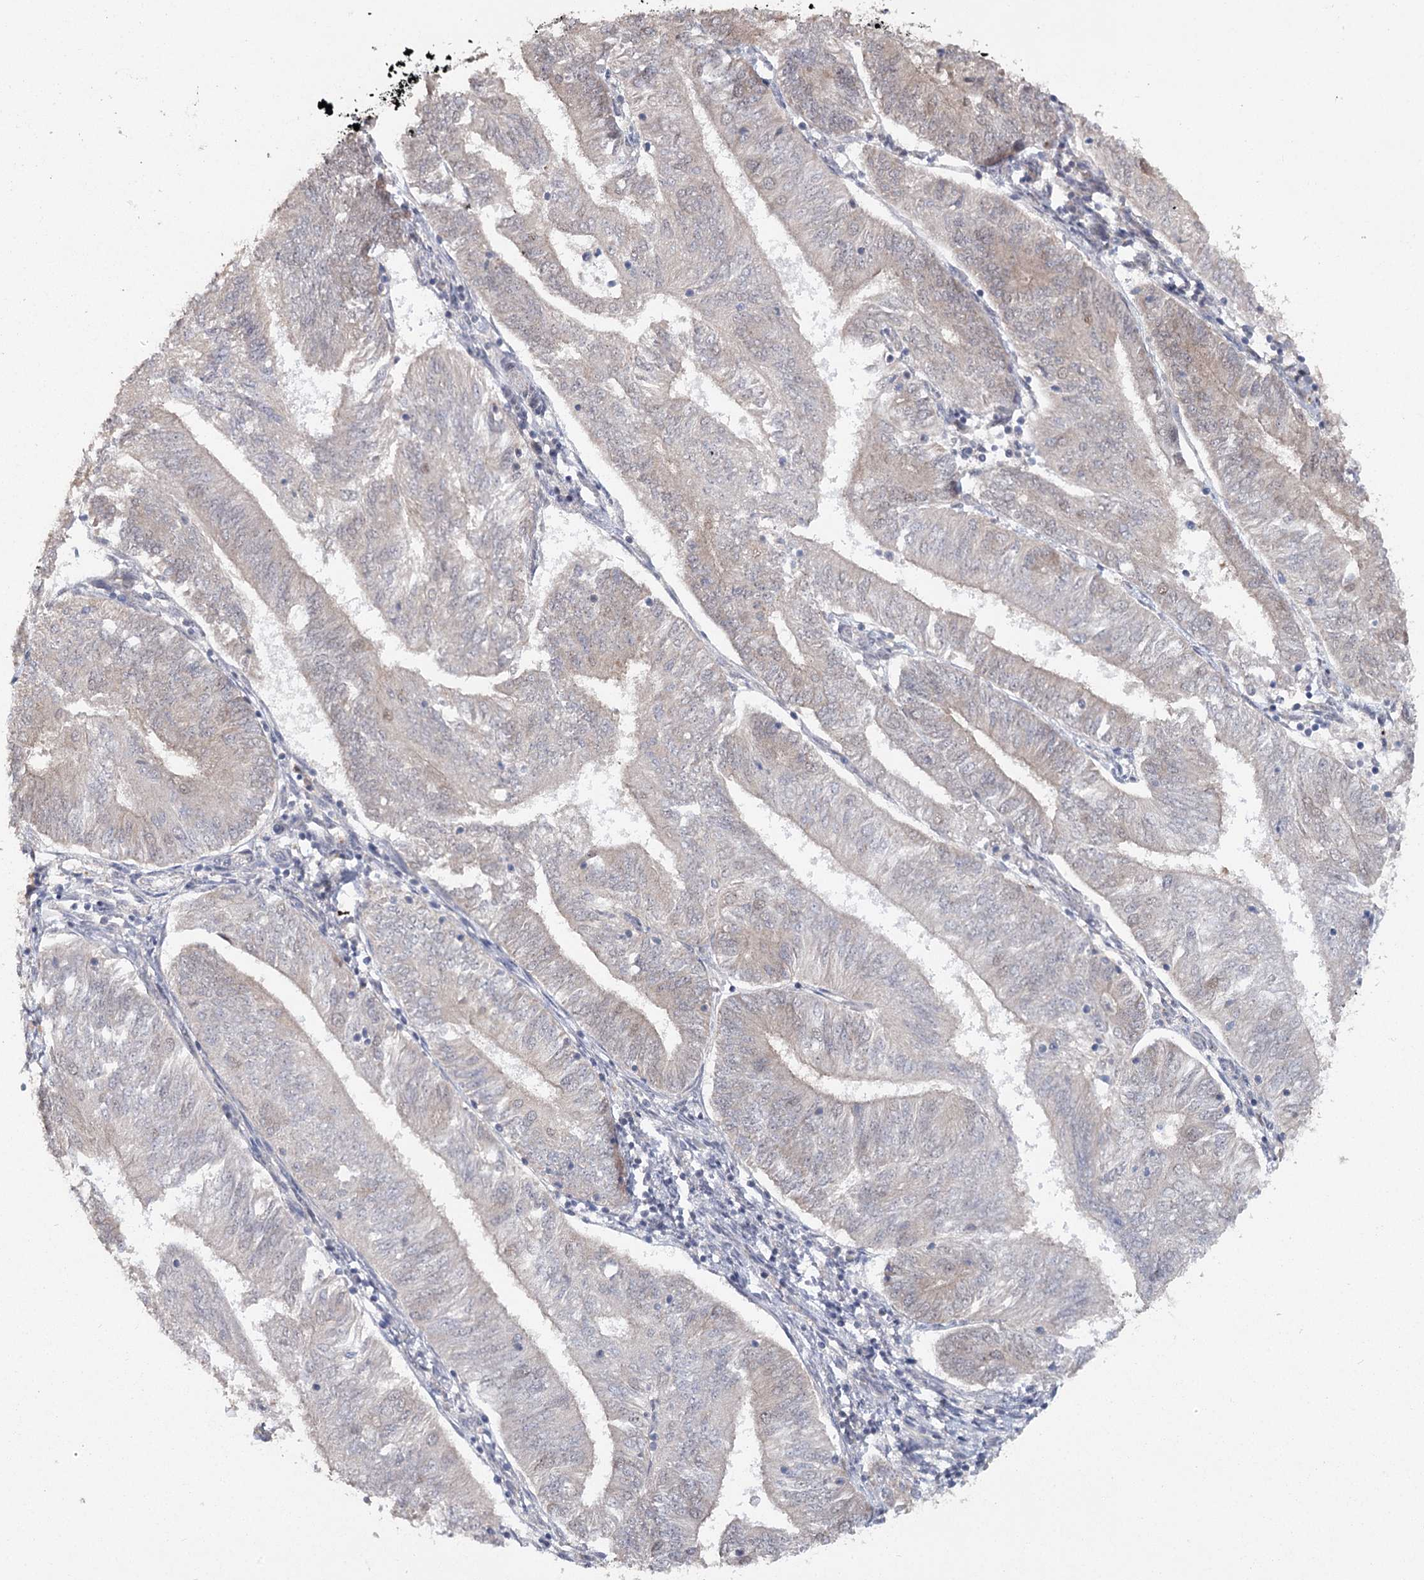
{"staining": {"intensity": "weak", "quantity": "<25%", "location": "cytoplasmic/membranous"}, "tissue": "endometrial cancer", "cell_type": "Tumor cells", "image_type": "cancer", "snomed": [{"axis": "morphology", "description": "Adenocarcinoma, NOS"}, {"axis": "topography", "description": "Endometrium"}], "caption": "The histopathology image demonstrates no staining of tumor cells in adenocarcinoma (endometrial).", "gene": "MAP3K13", "patient": {"sex": "female", "age": 58}}